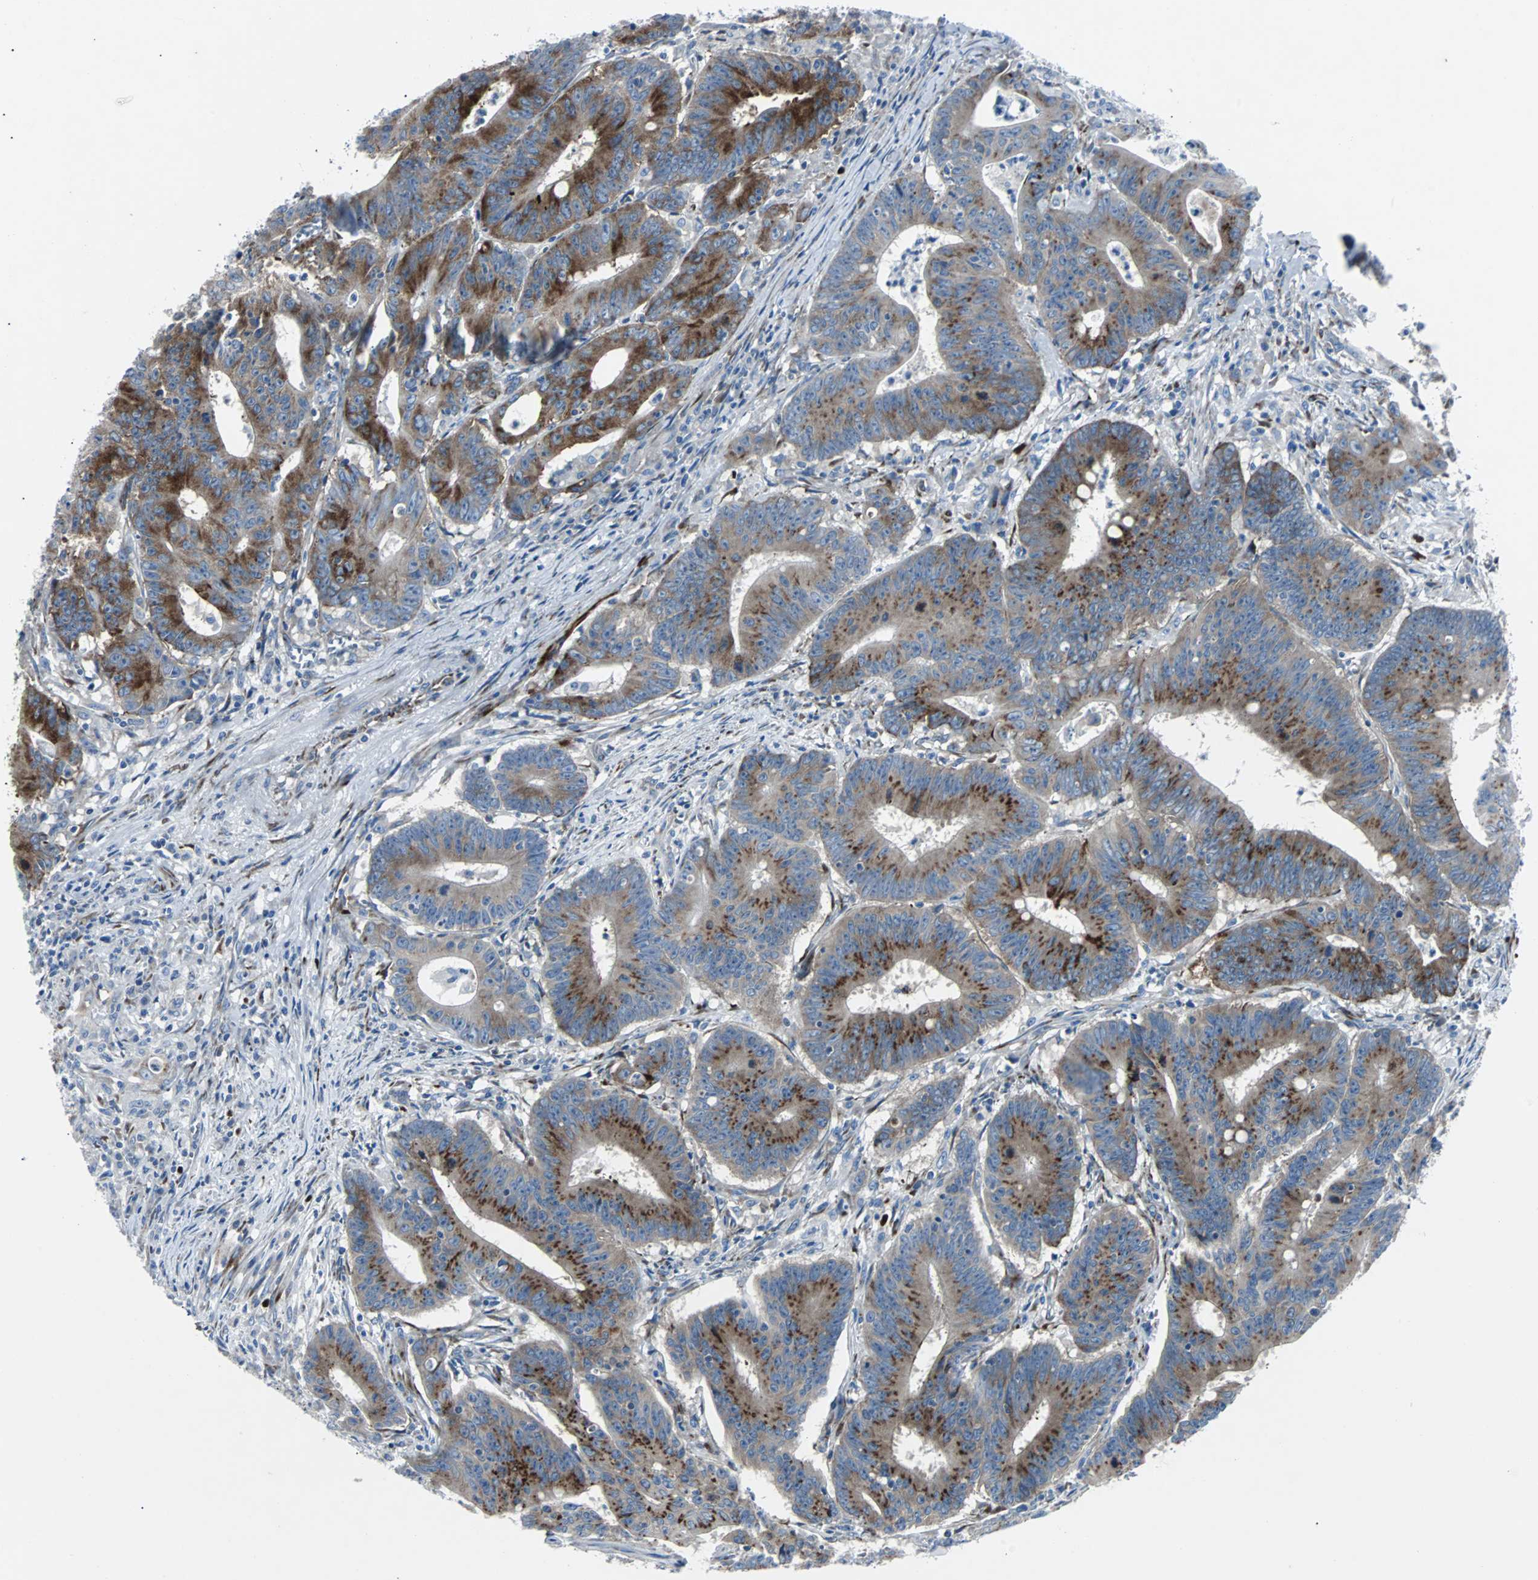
{"staining": {"intensity": "strong", "quantity": "25%-75%", "location": "cytoplasmic/membranous"}, "tissue": "colorectal cancer", "cell_type": "Tumor cells", "image_type": "cancer", "snomed": [{"axis": "morphology", "description": "Adenocarcinoma, NOS"}, {"axis": "topography", "description": "Colon"}], "caption": "An immunohistochemistry (IHC) histopathology image of tumor tissue is shown. Protein staining in brown highlights strong cytoplasmic/membranous positivity in adenocarcinoma (colorectal) within tumor cells.", "gene": "BBC3", "patient": {"sex": "male", "age": 45}}